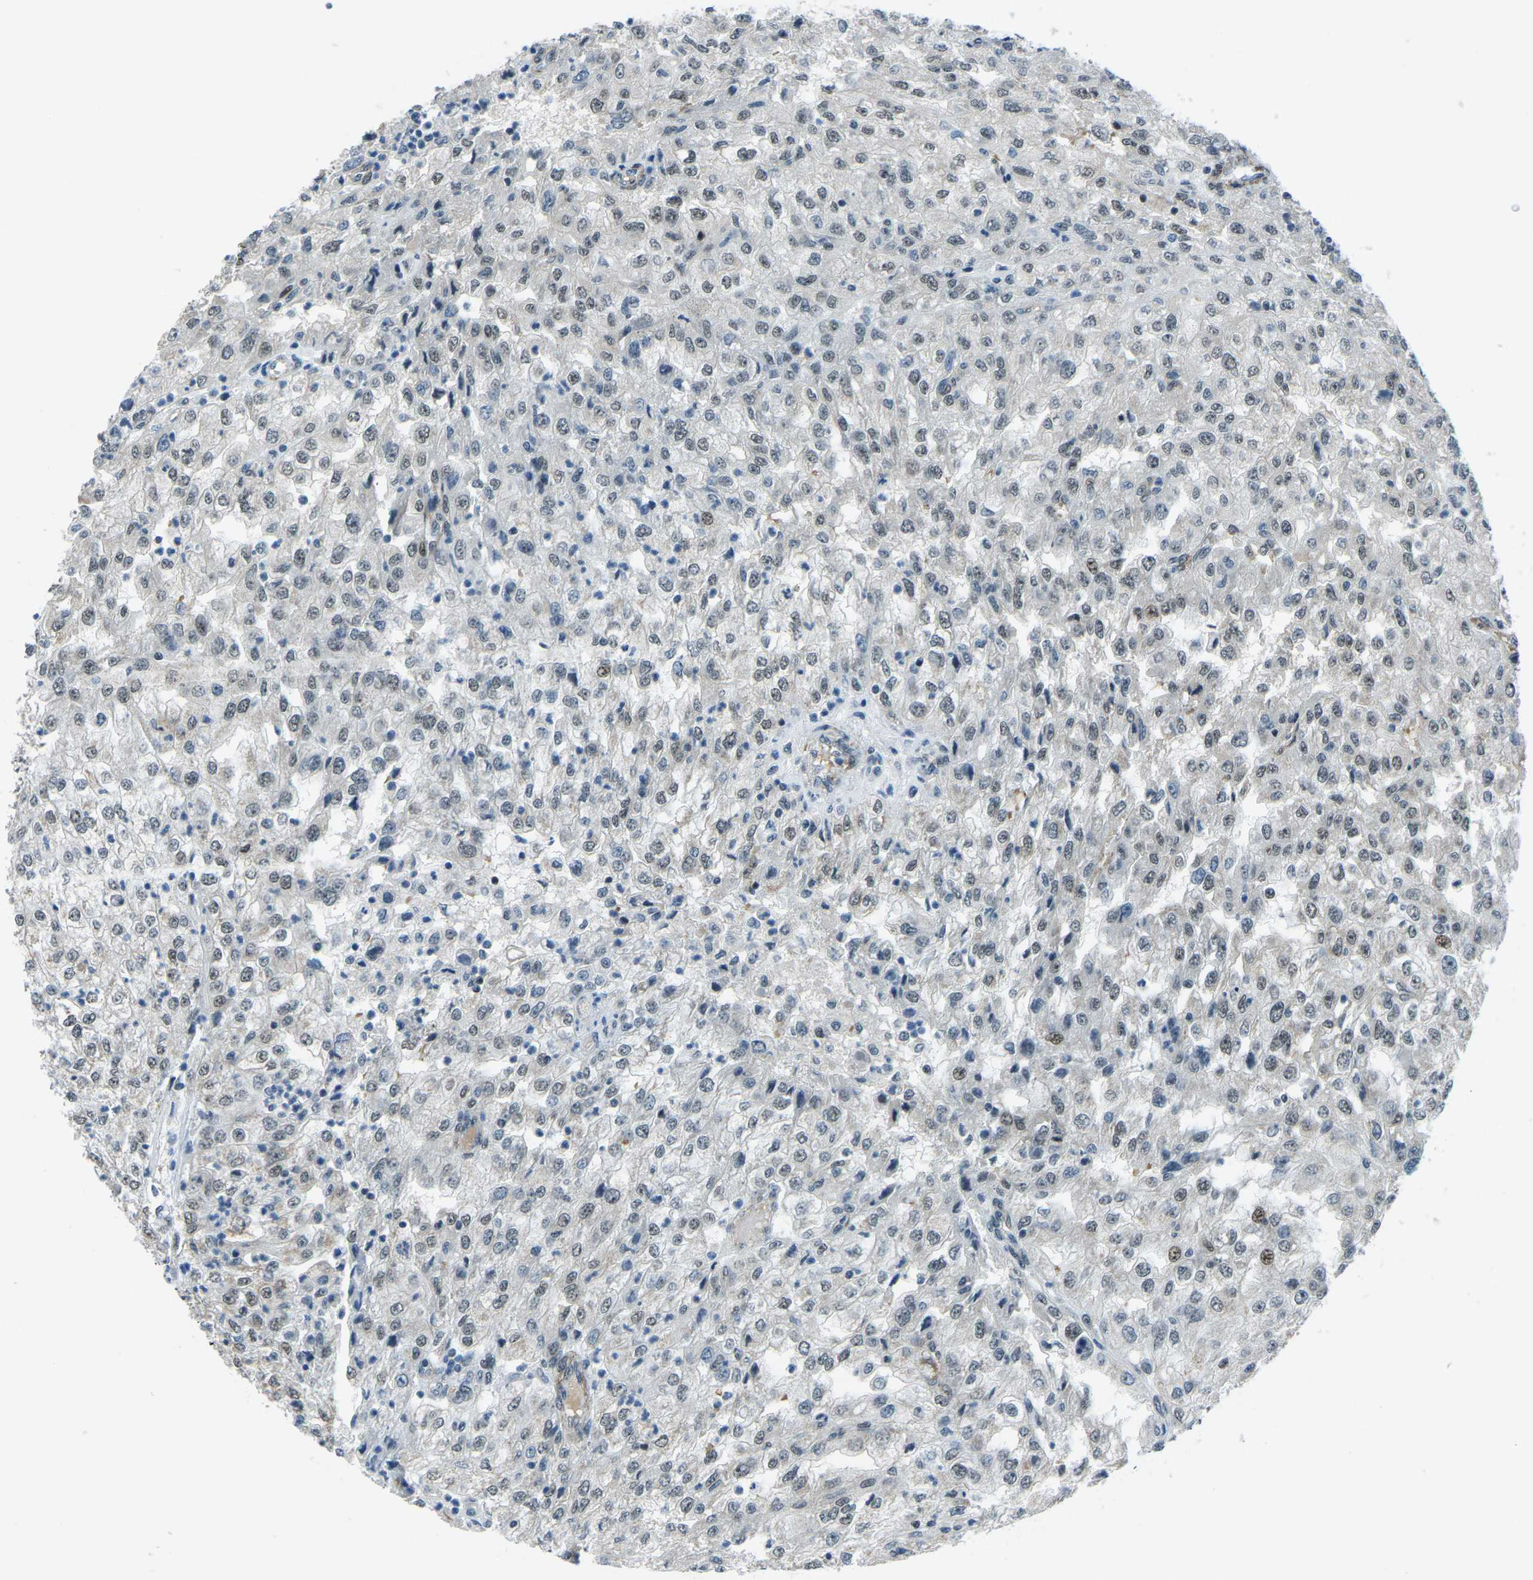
{"staining": {"intensity": "moderate", "quantity": "25%-75%", "location": "nuclear"}, "tissue": "renal cancer", "cell_type": "Tumor cells", "image_type": "cancer", "snomed": [{"axis": "morphology", "description": "Adenocarcinoma, NOS"}, {"axis": "topography", "description": "Kidney"}], "caption": "Immunohistochemical staining of human renal adenocarcinoma displays moderate nuclear protein expression in about 25%-75% of tumor cells. Ihc stains the protein of interest in brown and the nuclei are stained blue.", "gene": "PRCC", "patient": {"sex": "female", "age": 54}}